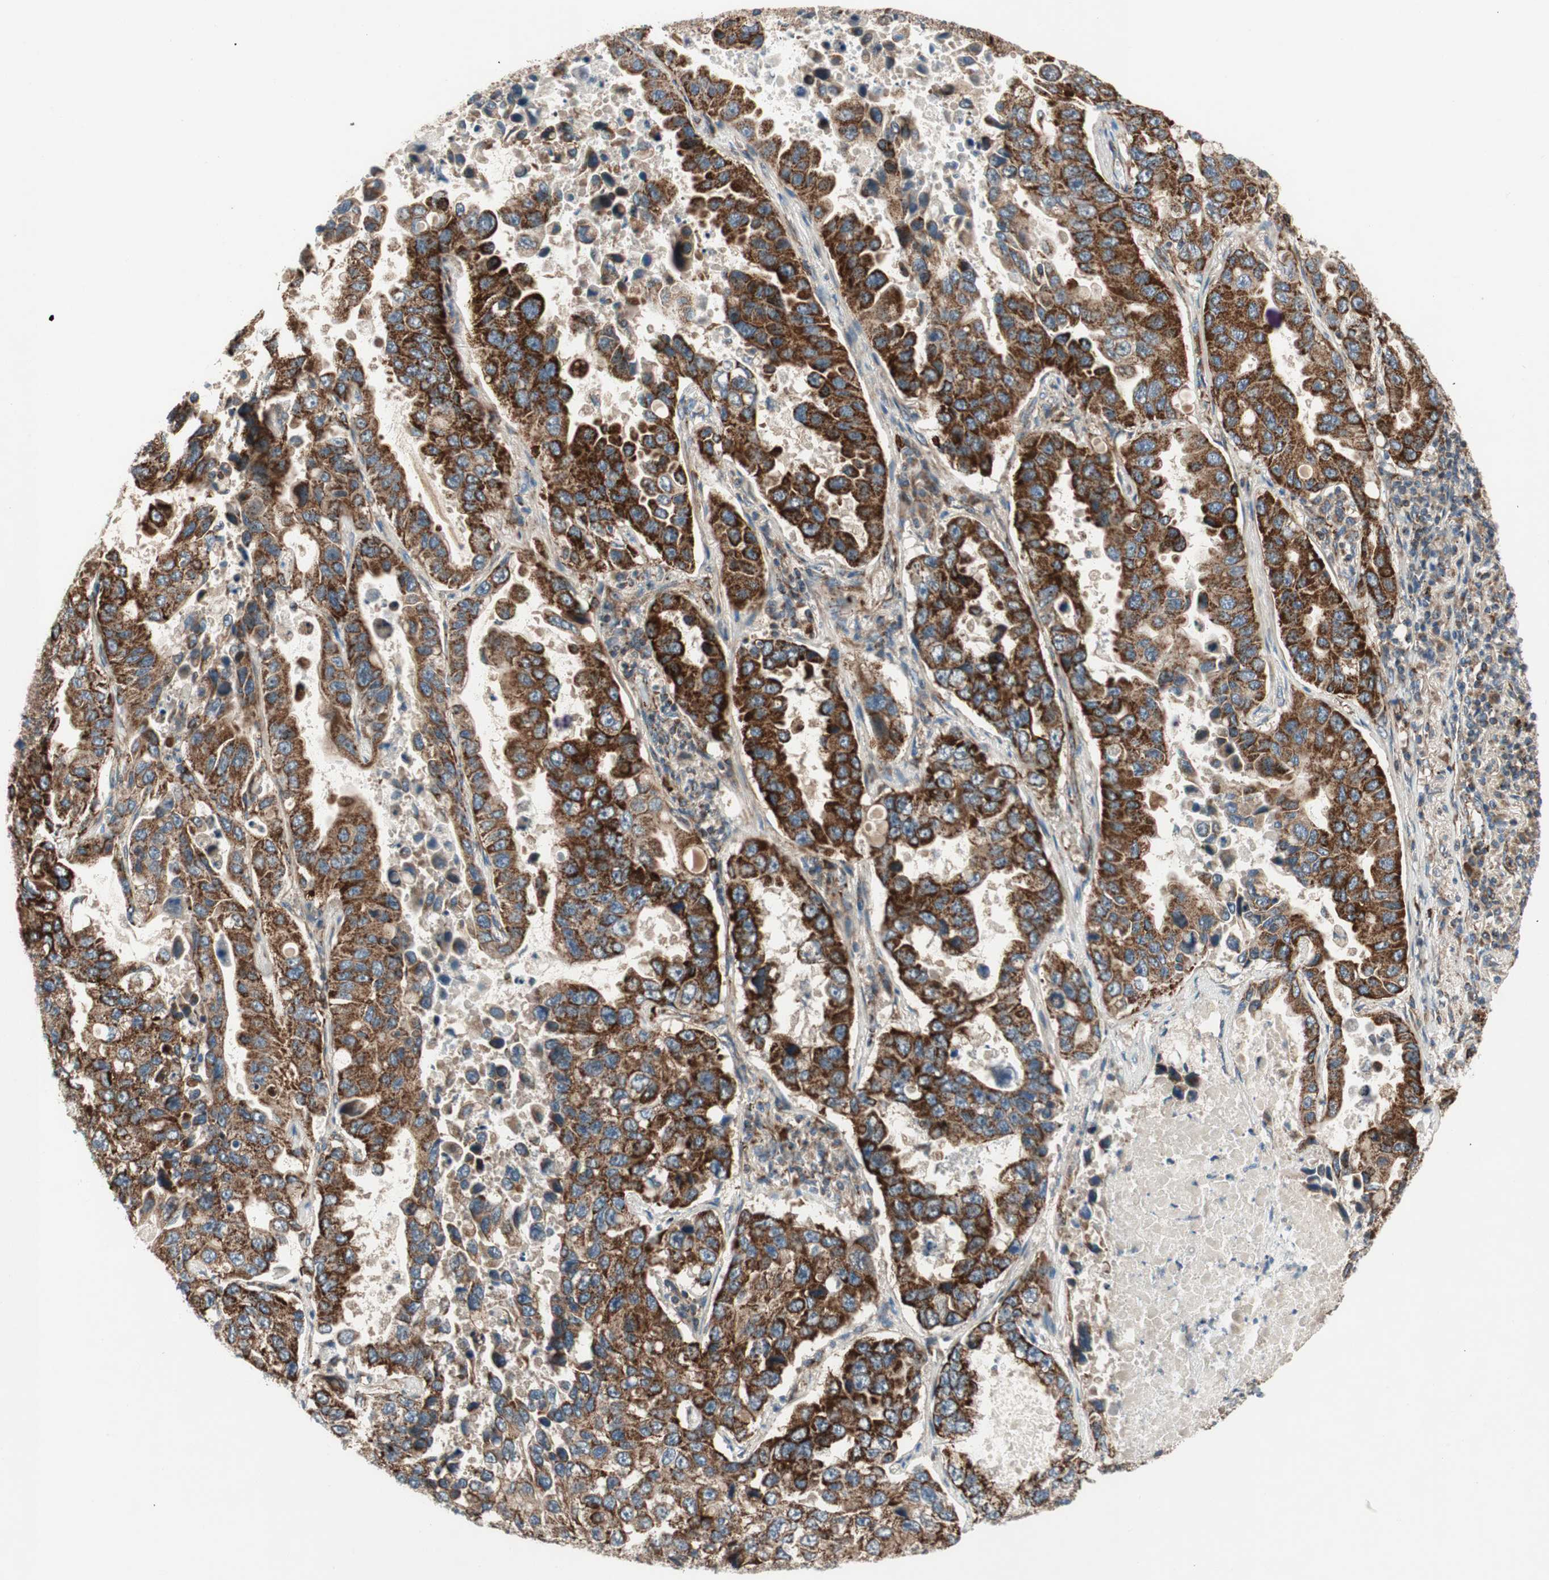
{"staining": {"intensity": "strong", "quantity": ">75%", "location": "cytoplasmic/membranous"}, "tissue": "lung cancer", "cell_type": "Tumor cells", "image_type": "cancer", "snomed": [{"axis": "morphology", "description": "Adenocarcinoma, NOS"}, {"axis": "topography", "description": "Lung"}], "caption": "Approximately >75% of tumor cells in adenocarcinoma (lung) demonstrate strong cytoplasmic/membranous protein staining as visualized by brown immunohistochemical staining.", "gene": "AKAP1", "patient": {"sex": "male", "age": 64}}